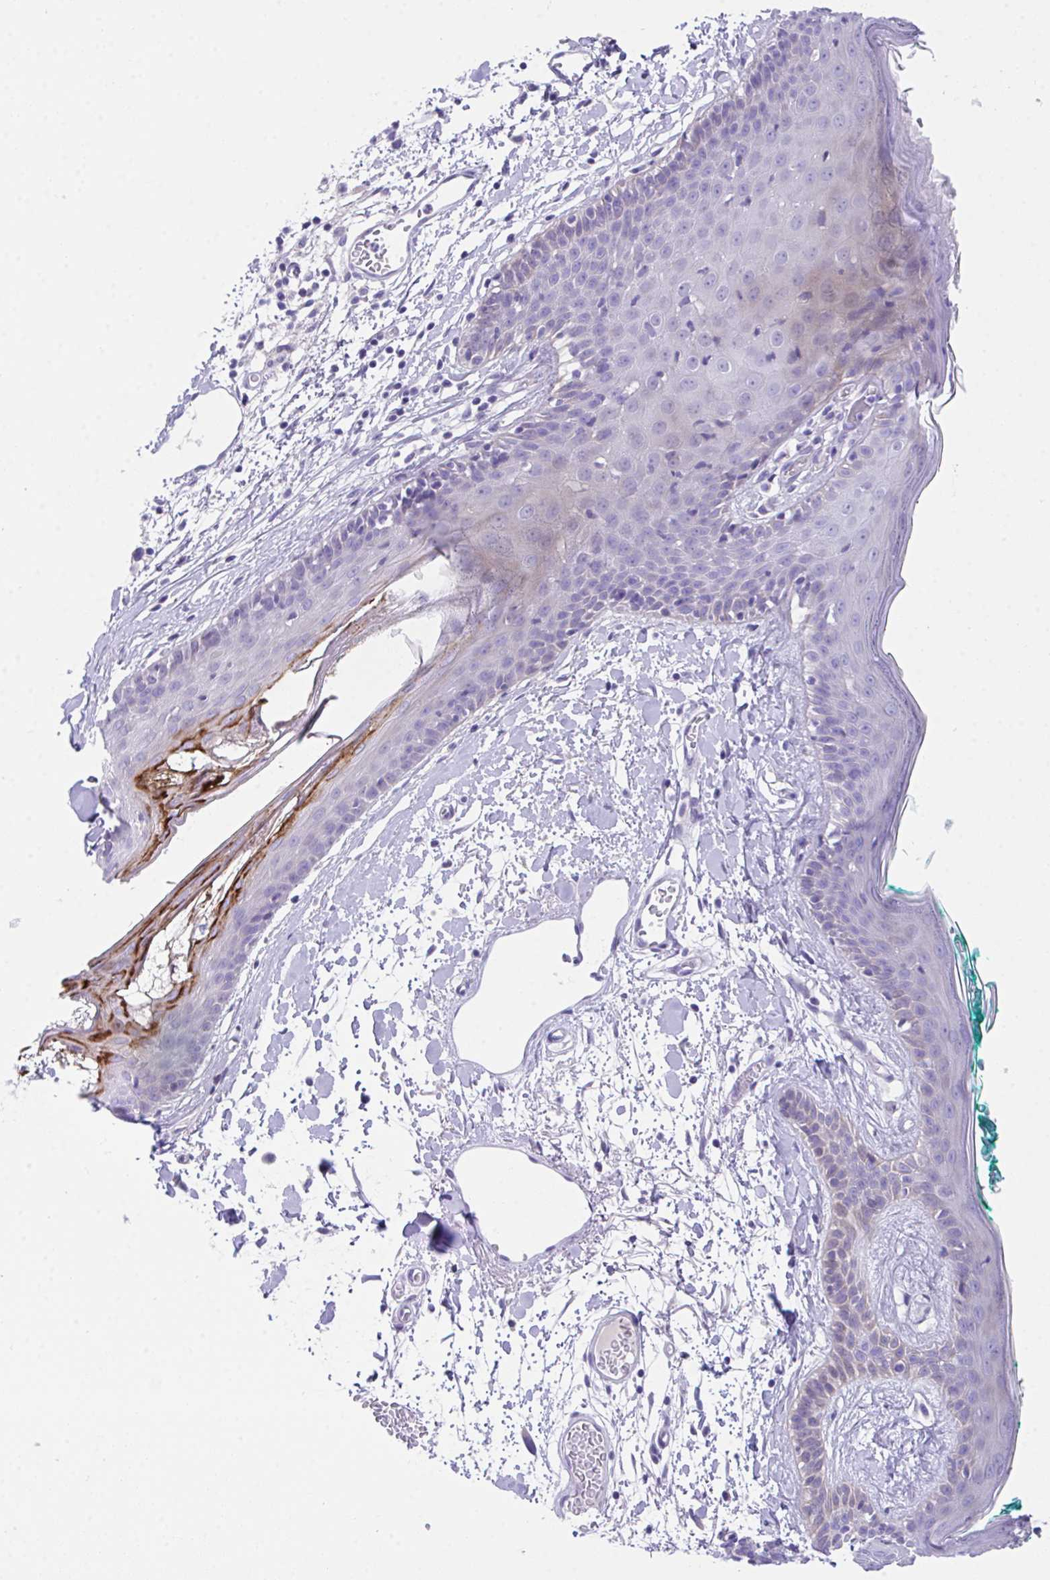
{"staining": {"intensity": "negative", "quantity": "none", "location": "none"}, "tissue": "skin", "cell_type": "Fibroblasts", "image_type": "normal", "snomed": [{"axis": "morphology", "description": "Normal tissue, NOS"}, {"axis": "topography", "description": "Skin"}], "caption": "Unremarkable skin was stained to show a protein in brown. There is no significant expression in fibroblasts.", "gene": "SLC16A6", "patient": {"sex": "male", "age": 79}}